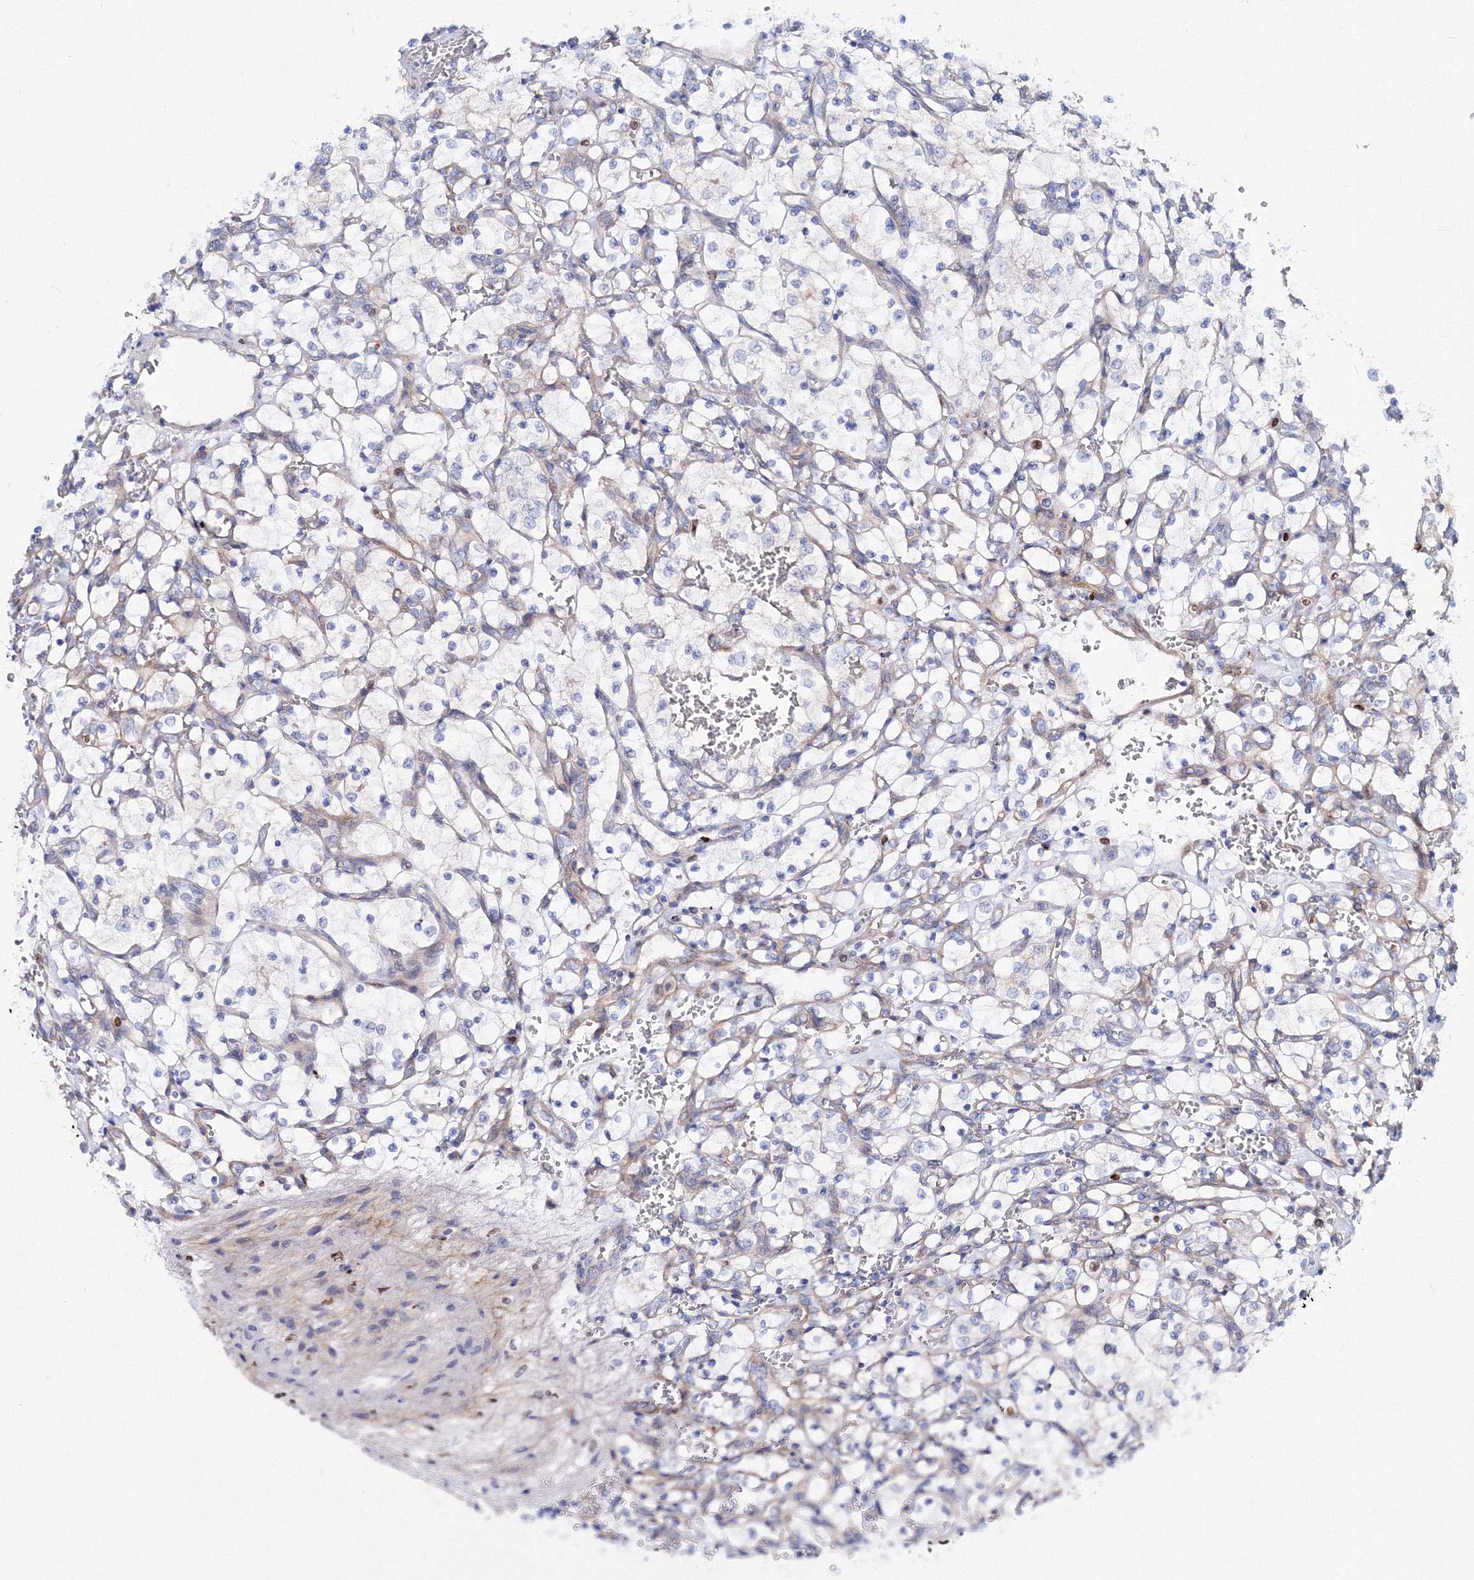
{"staining": {"intensity": "negative", "quantity": "none", "location": "none"}, "tissue": "renal cancer", "cell_type": "Tumor cells", "image_type": "cancer", "snomed": [{"axis": "morphology", "description": "Adenocarcinoma, NOS"}, {"axis": "topography", "description": "Kidney"}], "caption": "This micrograph is of renal cancer stained with immunohistochemistry to label a protein in brown with the nuclei are counter-stained blue. There is no expression in tumor cells.", "gene": "C11orf52", "patient": {"sex": "female", "age": 69}}